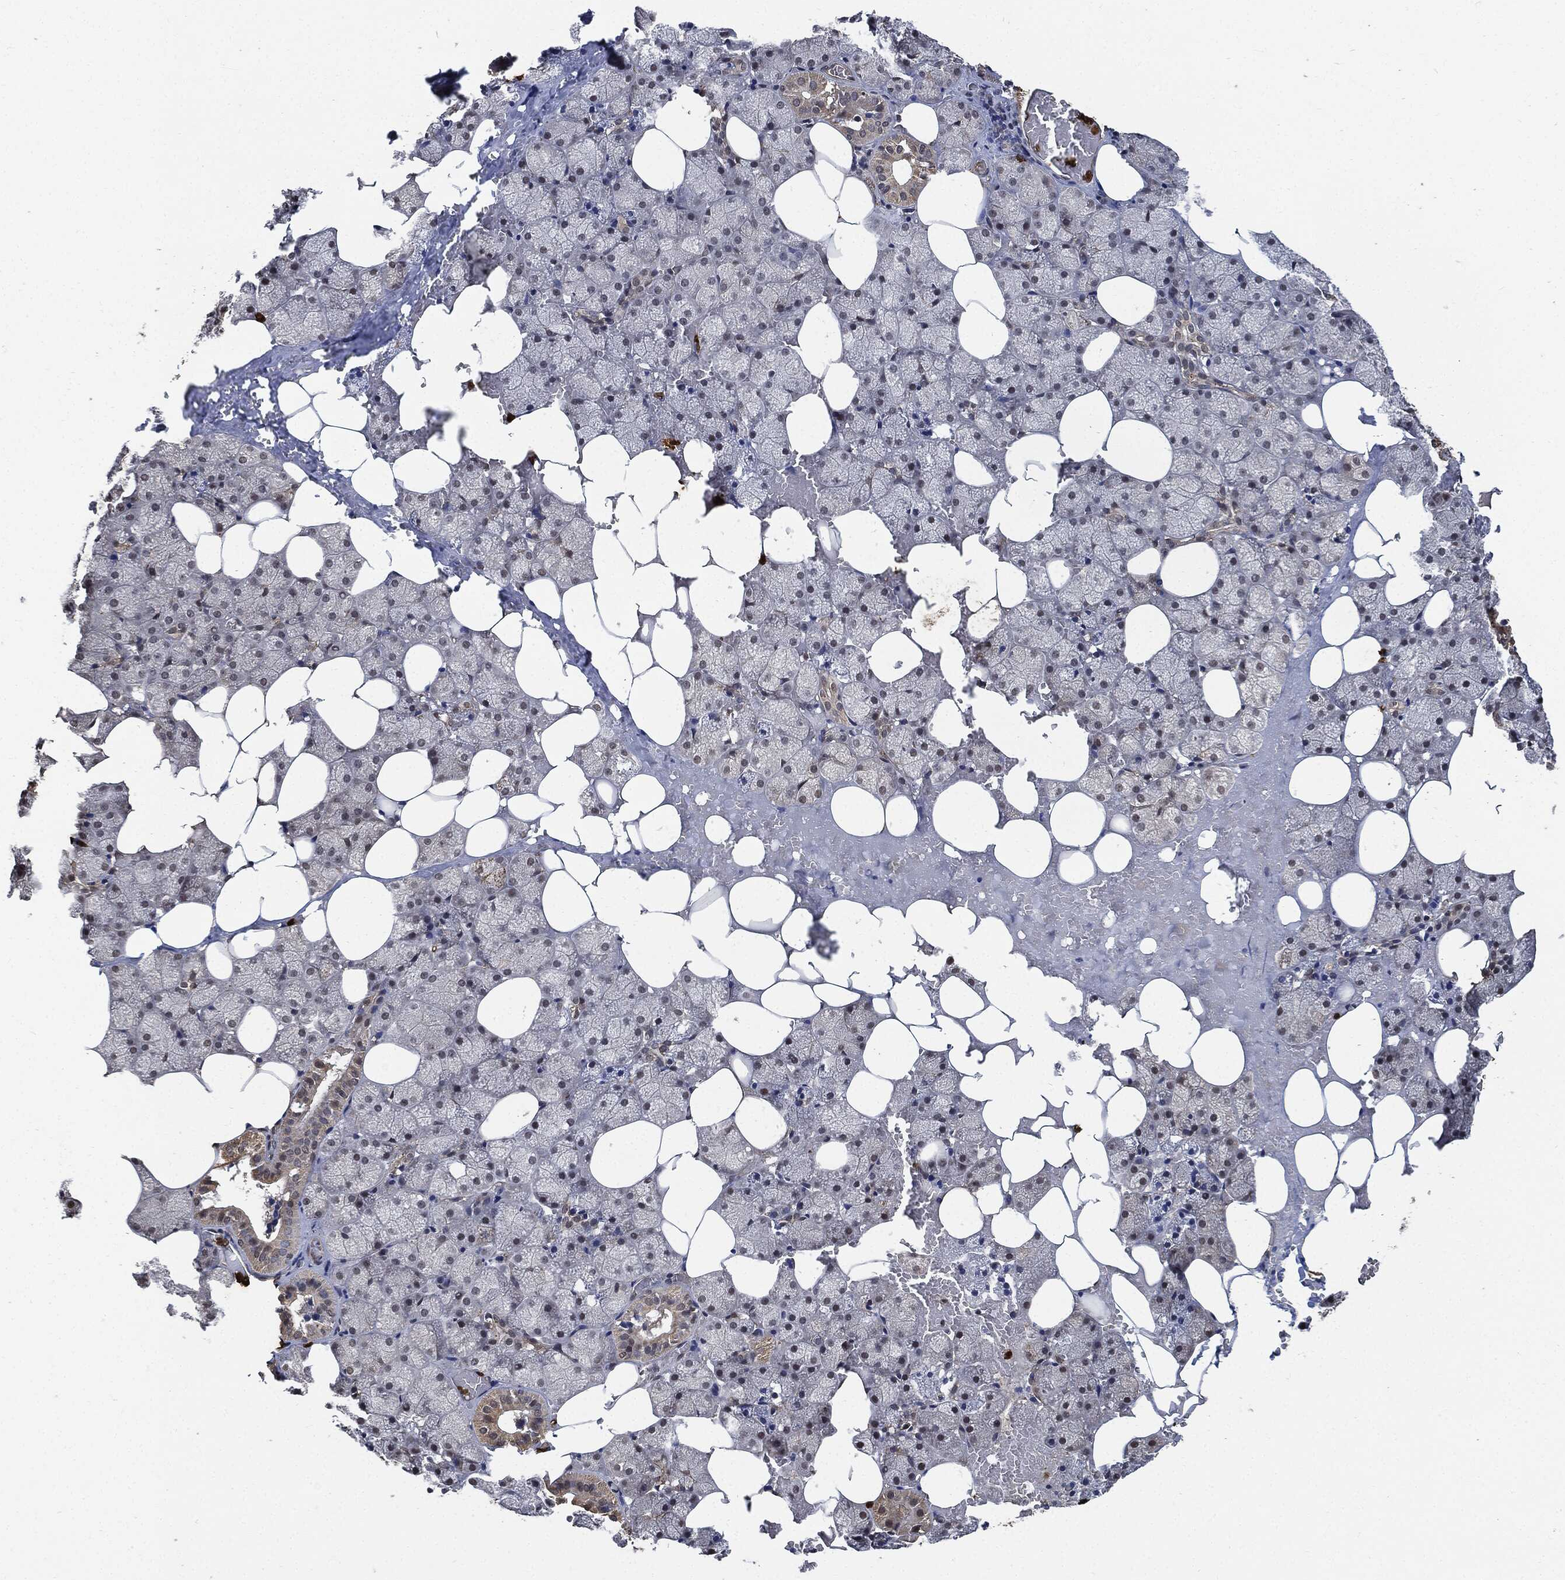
{"staining": {"intensity": "moderate", "quantity": "<25%", "location": "cytoplasmic/membranous"}, "tissue": "salivary gland", "cell_type": "Glandular cells", "image_type": "normal", "snomed": [{"axis": "morphology", "description": "Normal tissue, NOS"}, {"axis": "topography", "description": "Salivary gland"}], "caption": "Protein analysis of normal salivary gland exhibits moderate cytoplasmic/membranous staining in approximately <25% of glandular cells. Ihc stains the protein in brown and the nuclei are stained blue.", "gene": "S100A9", "patient": {"sex": "male", "age": 38}}